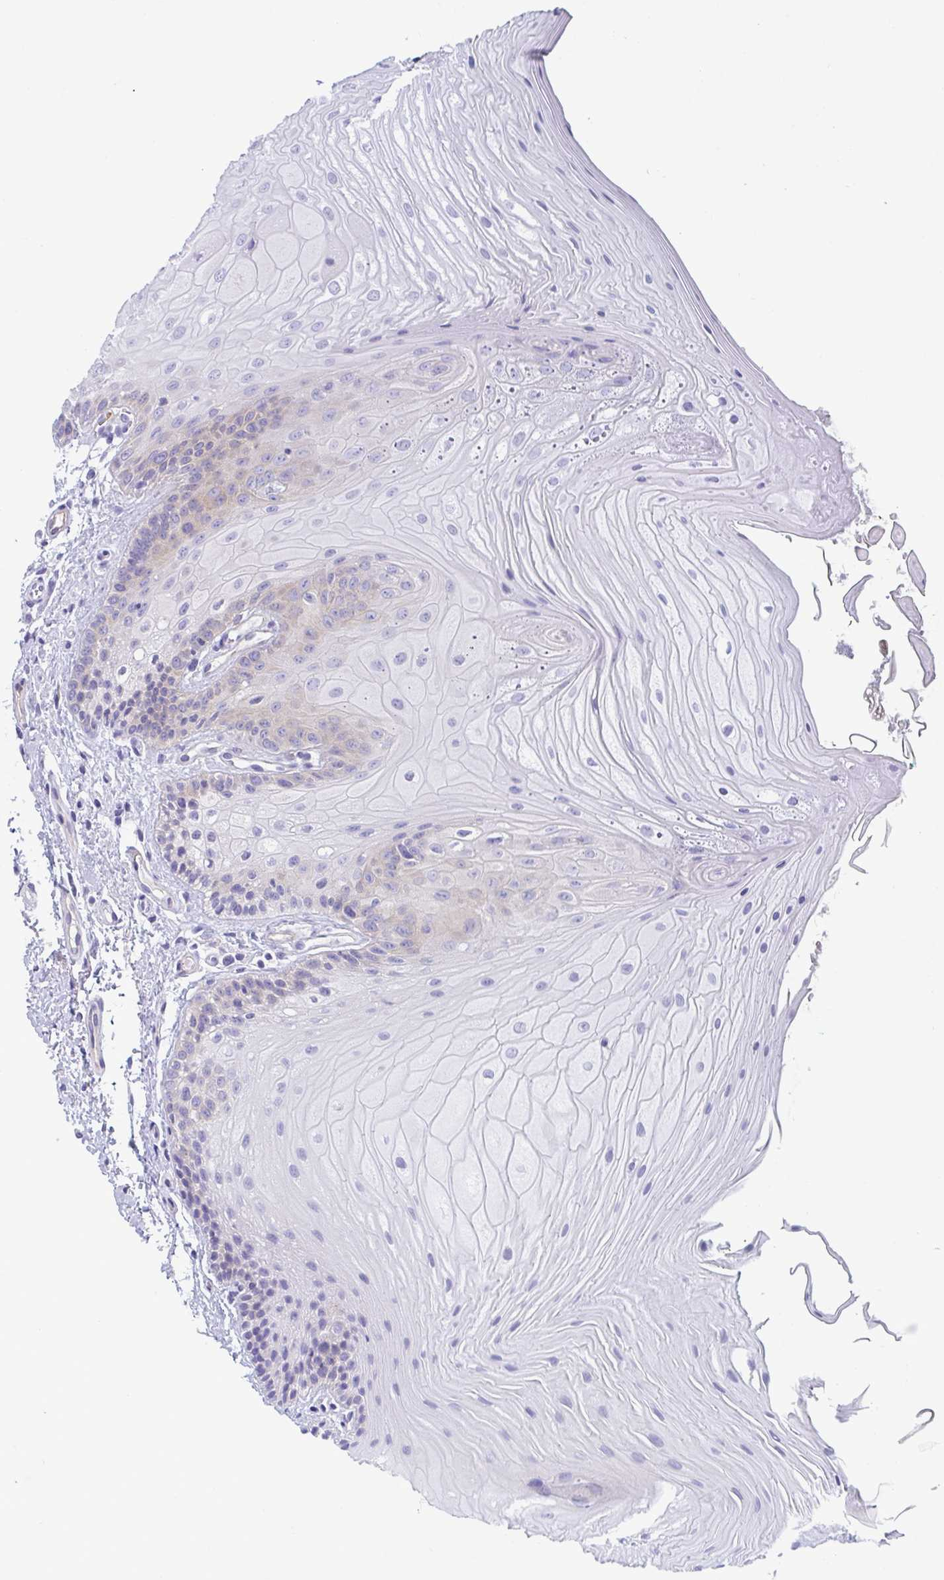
{"staining": {"intensity": "weak", "quantity": "<25%", "location": "cytoplasmic/membranous"}, "tissue": "oral mucosa", "cell_type": "Squamous epithelial cells", "image_type": "normal", "snomed": [{"axis": "morphology", "description": "Normal tissue, NOS"}, {"axis": "topography", "description": "Oral tissue"}, {"axis": "topography", "description": "Tounge, NOS"}, {"axis": "topography", "description": "Head-Neck"}], "caption": "Immunohistochemistry of benign oral mucosa displays no expression in squamous epithelial cells. The staining is performed using DAB brown chromogen with nuclei counter-stained in using hematoxylin.", "gene": "OXLD1", "patient": {"sex": "female", "age": 84}}